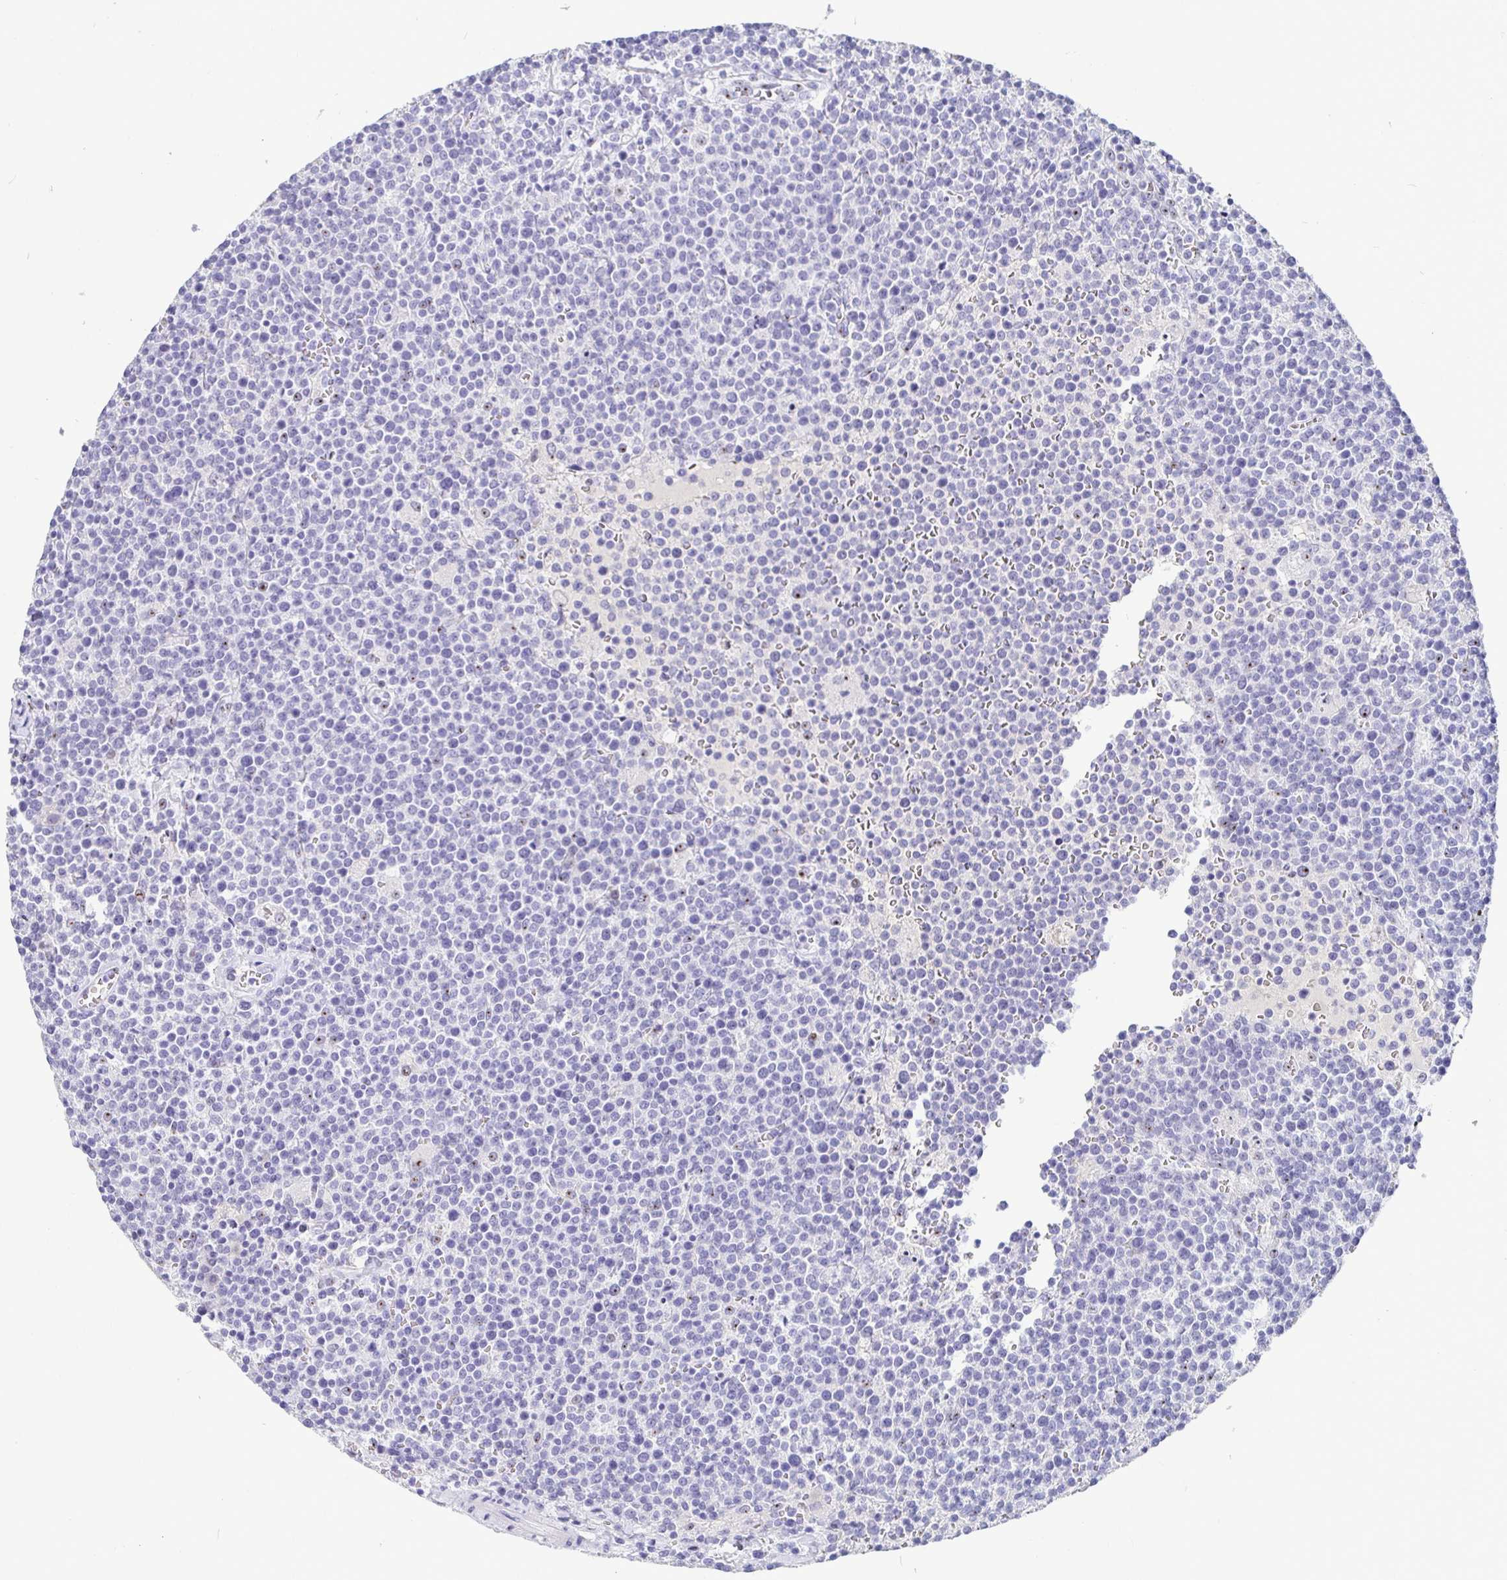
{"staining": {"intensity": "negative", "quantity": "none", "location": "none"}, "tissue": "lymphoma", "cell_type": "Tumor cells", "image_type": "cancer", "snomed": [{"axis": "morphology", "description": "Malignant lymphoma, non-Hodgkin's type, High grade"}, {"axis": "topography", "description": "Lymph node"}], "caption": "Tumor cells show no significant protein positivity in lymphoma.", "gene": "TMEM241", "patient": {"sex": "male", "age": 61}}